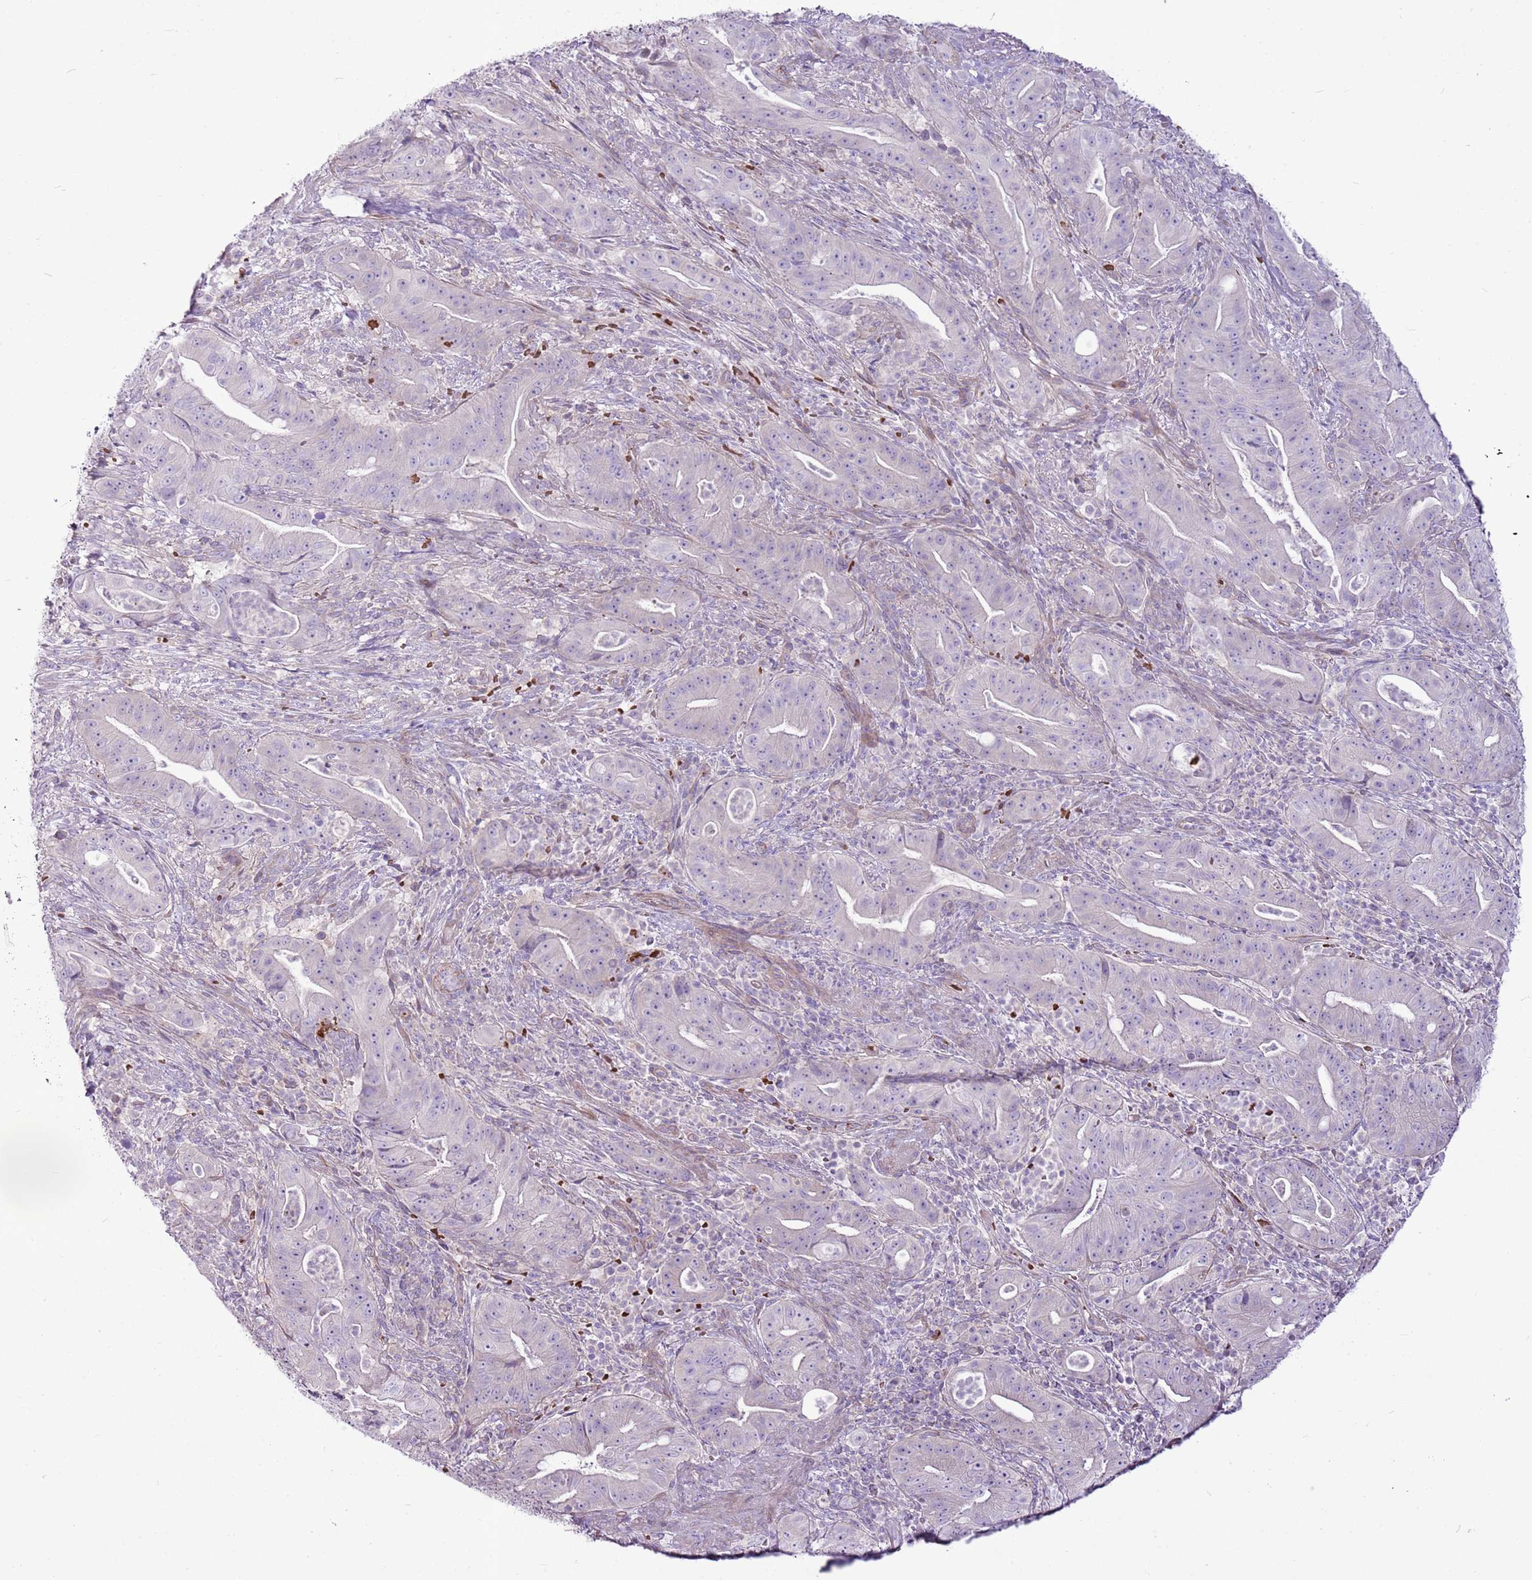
{"staining": {"intensity": "negative", "quantity": "none", "location": "none"}, "tissue": "pancreatic cancer", "cell_type": "Tumor cells", "image_type": "cancer", "snomed": [{"axis": "morphology", "description": "Adenocarcinoma, NOS"}, {"axis": "topography", "description": "Pancreas"}], "caption": "Immunohistochemistry (IHC) of pancreatic cancer displays no staining in tumor cells.", "gene": "CHAC2", "patient": {"sex": "male", "age": 71}}